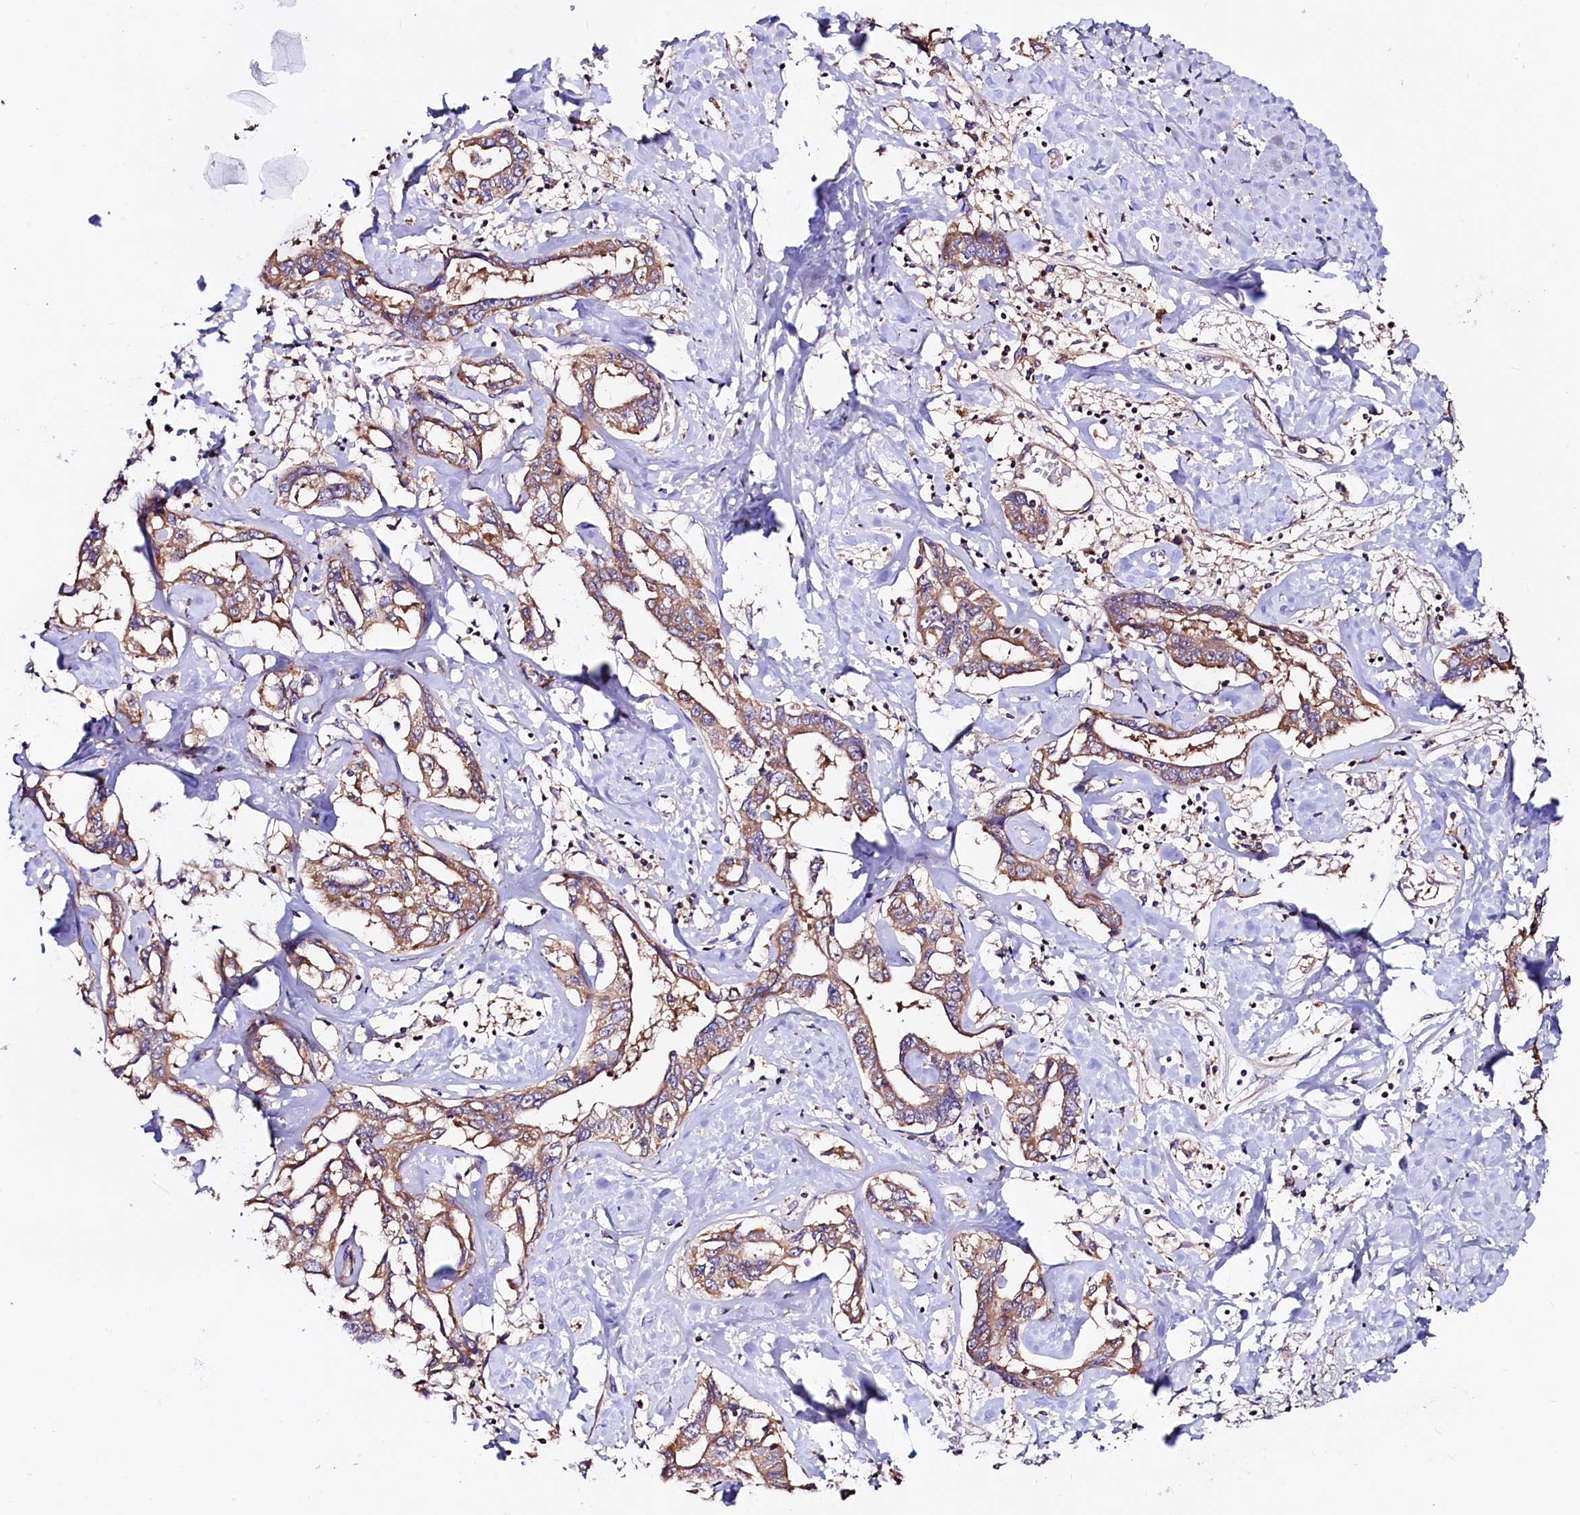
{"staining": {"intensity": "weak", "quantity": ">75%", "location": "cytoplasmic/membranous"}, "tissue": "liver cancer", "cell_type": "Tumor cells", "image_type": "cancer", "snomed": [{"axis": "morphology", "description": "Cholangiocarcinoma"}, {"axis": "topography", "description": "Liver"}], "caption": "Brown immunohistochemical staining in liver cancer exhibits weak cytoplasmic/membranous positivity in approximately >75% of tumor cells. (brown staining indicates protein expression, while blue staining denotes nuclei).", "gene": "CIAO3", "patient": {"sex": "male", "age": 59}}